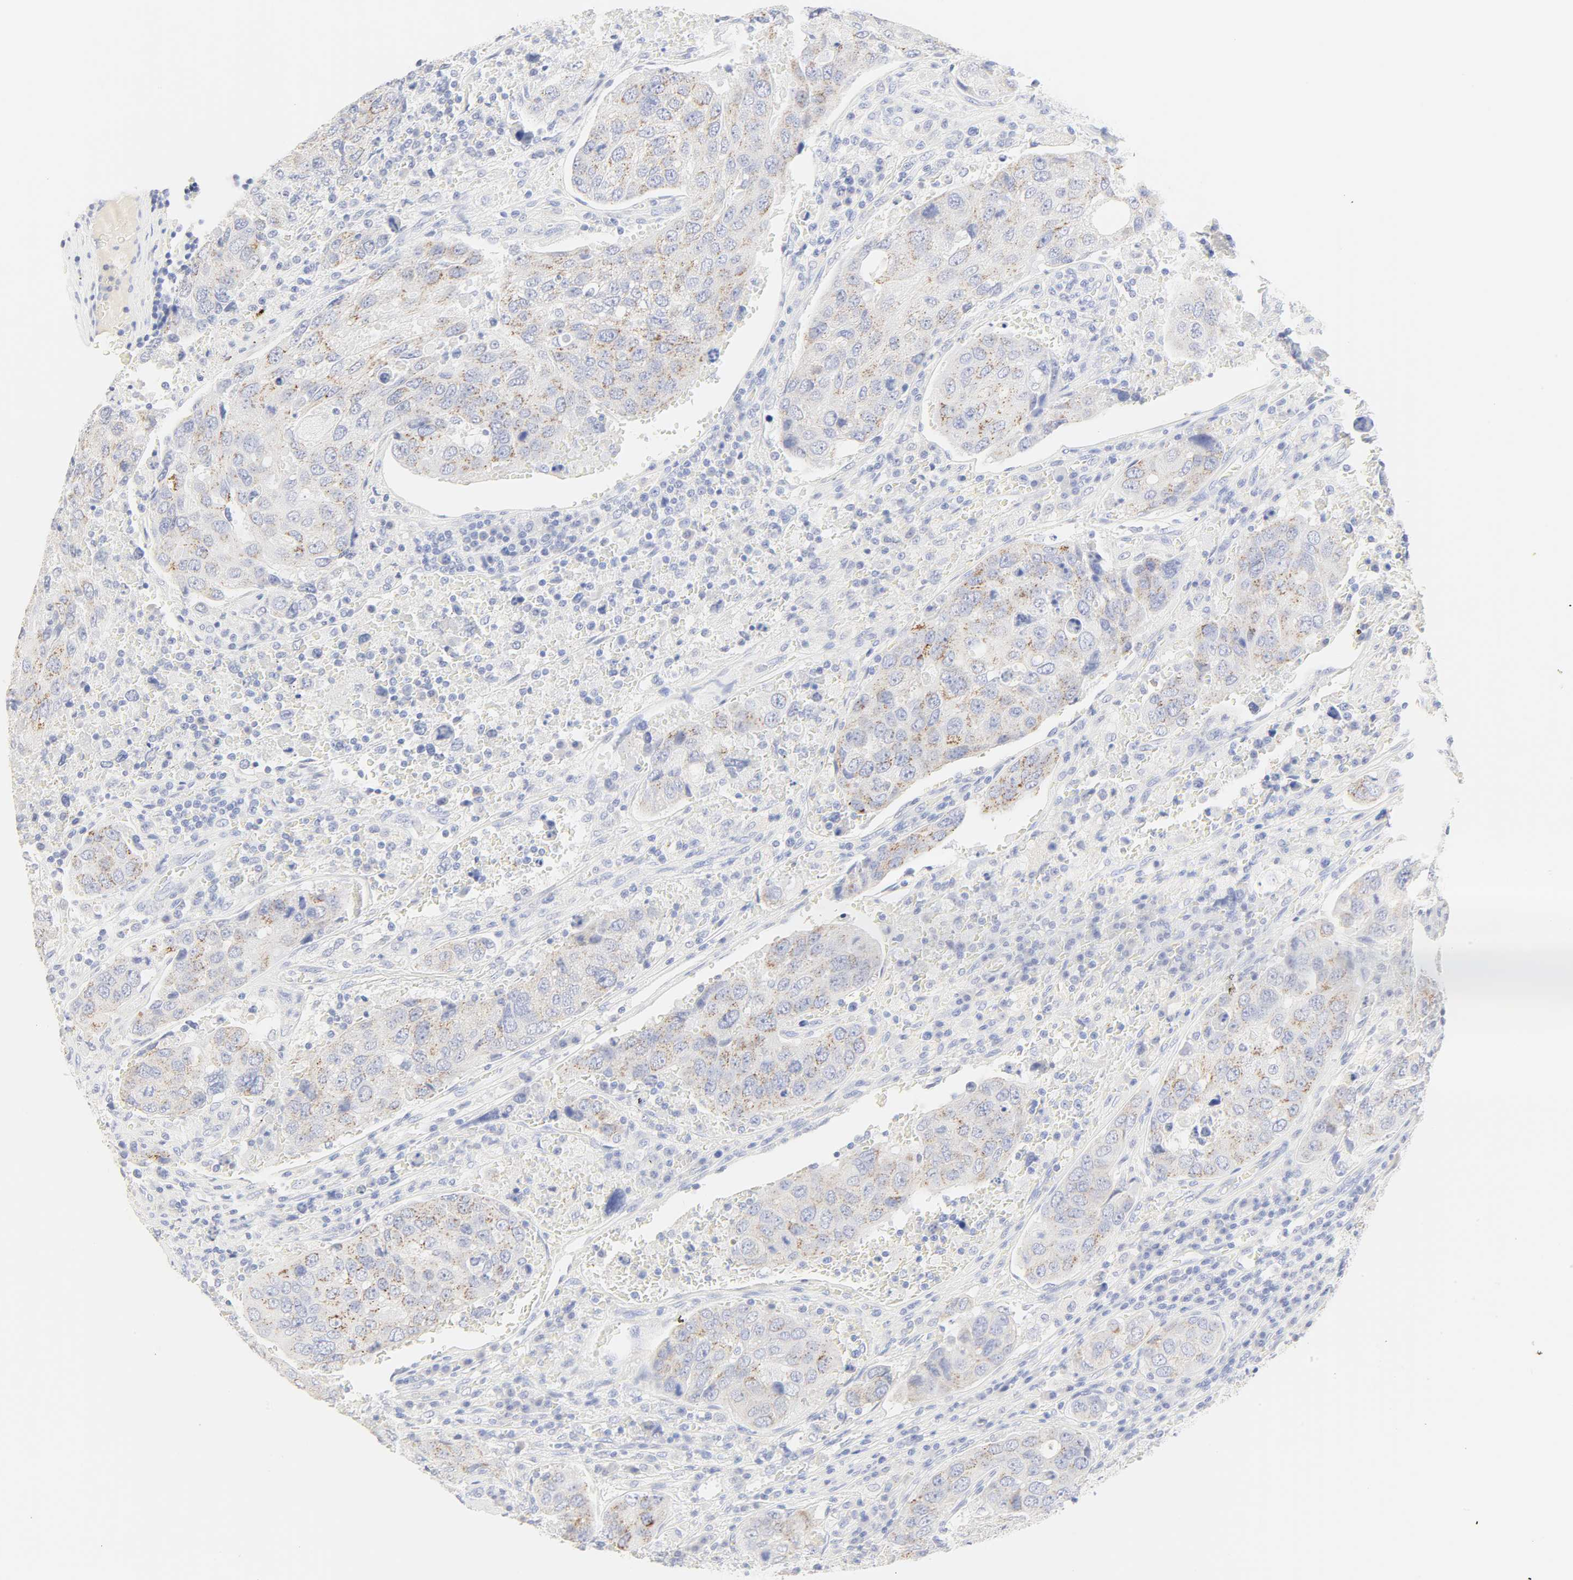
{"staining": {"intensity": "moderate", "quantity": ">75%", "location": "cytoplasmic/membranous"}, "tissue": "urothelial cancer", "cell_type": "Tumor cells", "image_type": "cancer", "snomed": [{"axis": "morphology", "description": "Urothelial carcinoma, High grade"}, {"axis": "topography", "description": "Lymph node"}, {"axis": "topography", "description": "Urinary bladder"}], "caption": "High-power microscopy captured an immunohistochemistry histopathology image of urothelial cancer, revealing moderate cytoplasmic/membranous positivity in about >75% of tumor cells. Immunohistochemistry (ihc) stains the protein in brown and the nuclei are stained blue.", "gene": "SLCO1B3", "patient": {"sex": "male", "age": 51}}